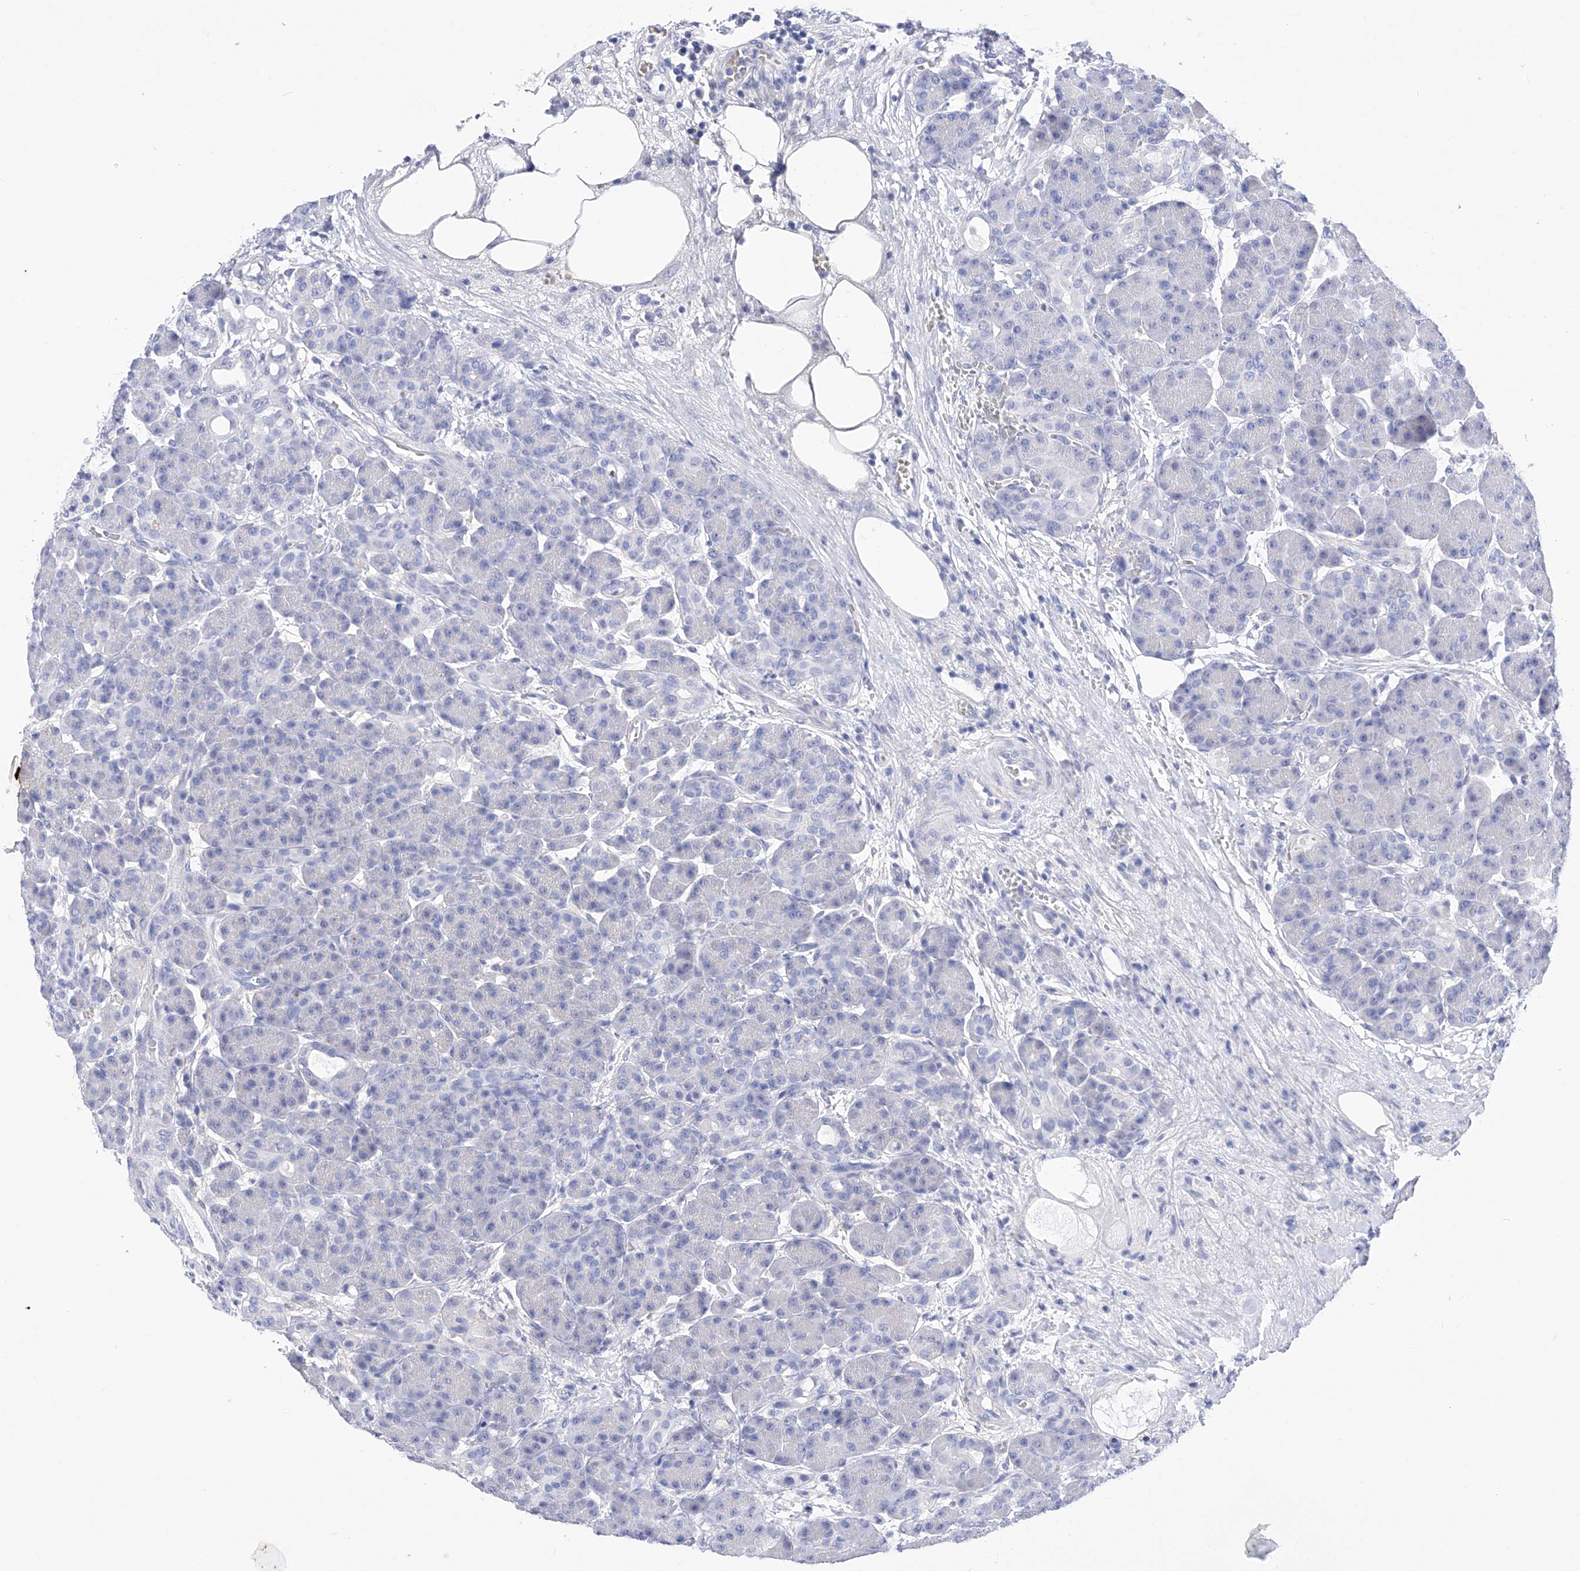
{"staining": {"intensity": "negative", "quantity": "none", "location": "none"}, "tissue": "pancreas", "cell_type": "Exocrine glandular cells", "image_type": "normal", "snomed": [{"axis": "morphology", "description": "Normal tissue, NOS"}, {"axis": "topography", "description": "Pancreas"}], "caption": "There is no significant expression in exocrine glandular cells of pancreas. (DAB (3,3'-diaminobenzidine) IHC with hematoxylin counter stain).", "gene": "FLG", "patient": {"sex": "male", "age": 63}}